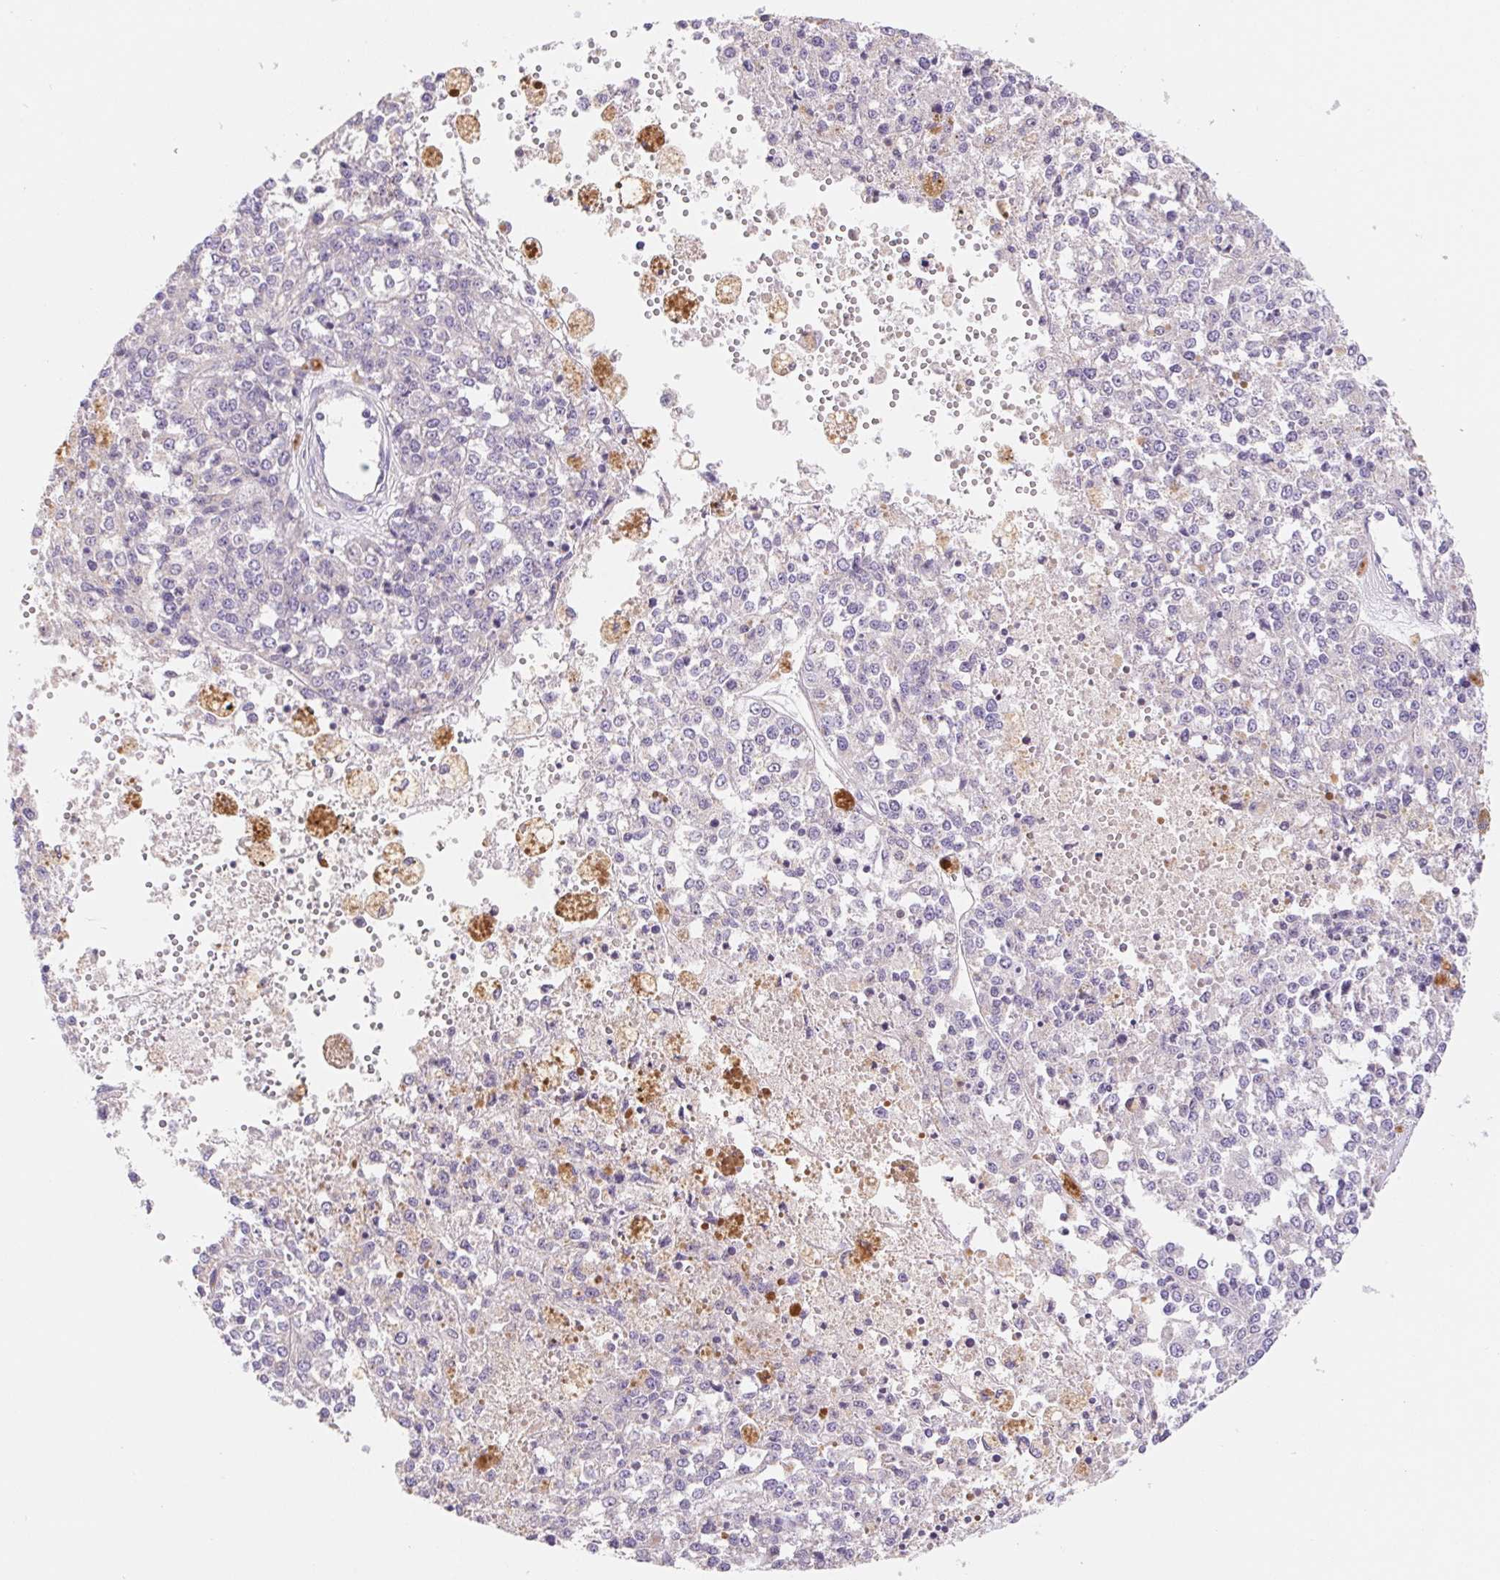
{"staining": {"intensity": "negative", "quantity": "none", "location": "none"}, "tissue": "melanoma", "cell_type": "Tumor cells", "image_type": "cancer", "snomed": [{"axis": "morphology", "description": "Malignant melanoma, Metastatic site"}, {"axis": "topography", "description": "Lymph node"}], "caption": "Immunohistochemical staining of melanoma reveals no significant staining in tumor cells. (Brightfield microscopy of DAB IHC at high magnification).", "gene": "FKBP6", "patient": {"sex": "female", "age": 64}}